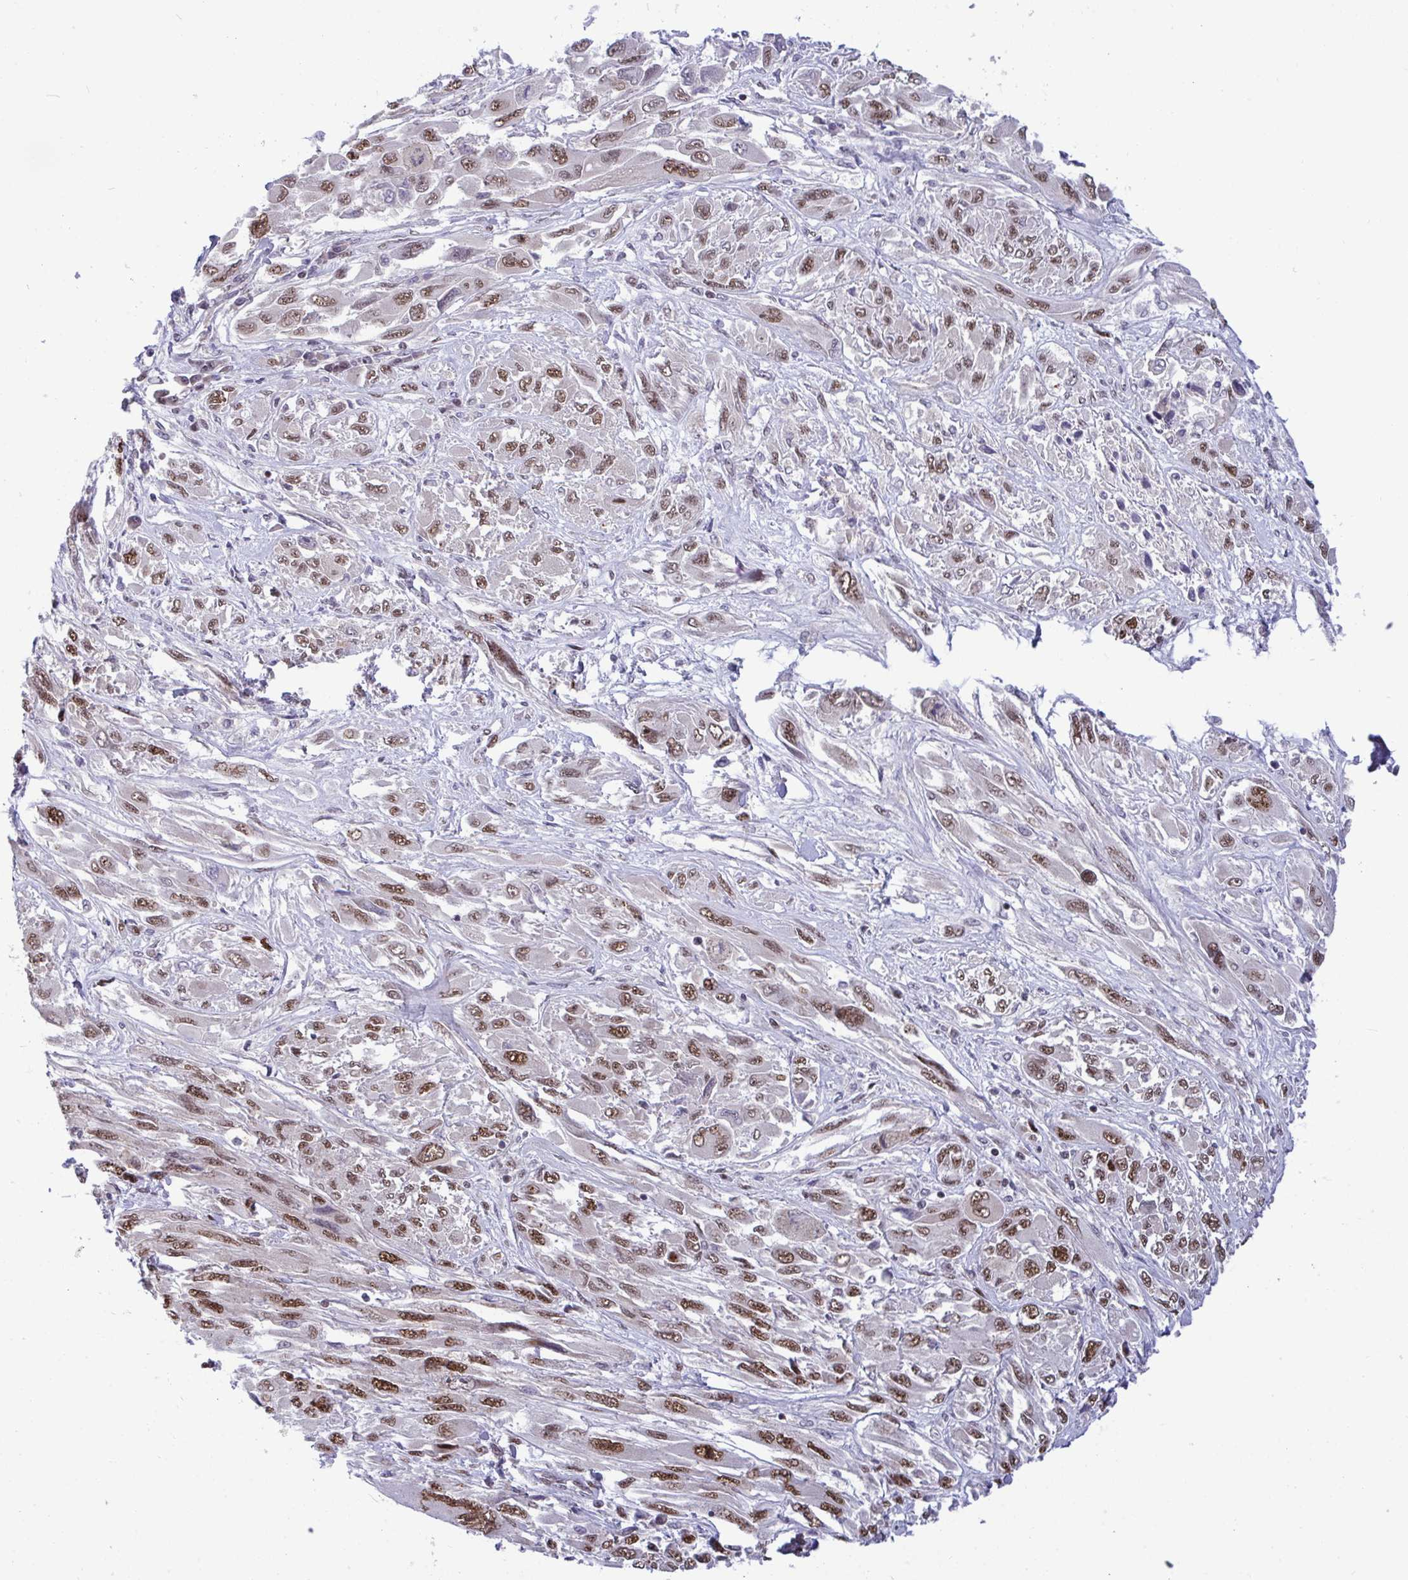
{"staining": {"intensity": "moderate", "quantity": ">75%", "location": "nuclear"}, "tissue": "melanoma", "cell_type": "Tumor cells", "image_type": "cancer", "snomed": [{"axis": "morphology", "description": "Malignant melanoma, NOS"}, {"axis": "topography", "description": "Skin"}], "caption": "Melanoma was stained to show a protein in brown. There is medium levels of moderate nuclear expression in approximately >75% of tumor cells.", "gene": "WBP11", "patient": {"sex": "female", "age": 91}}